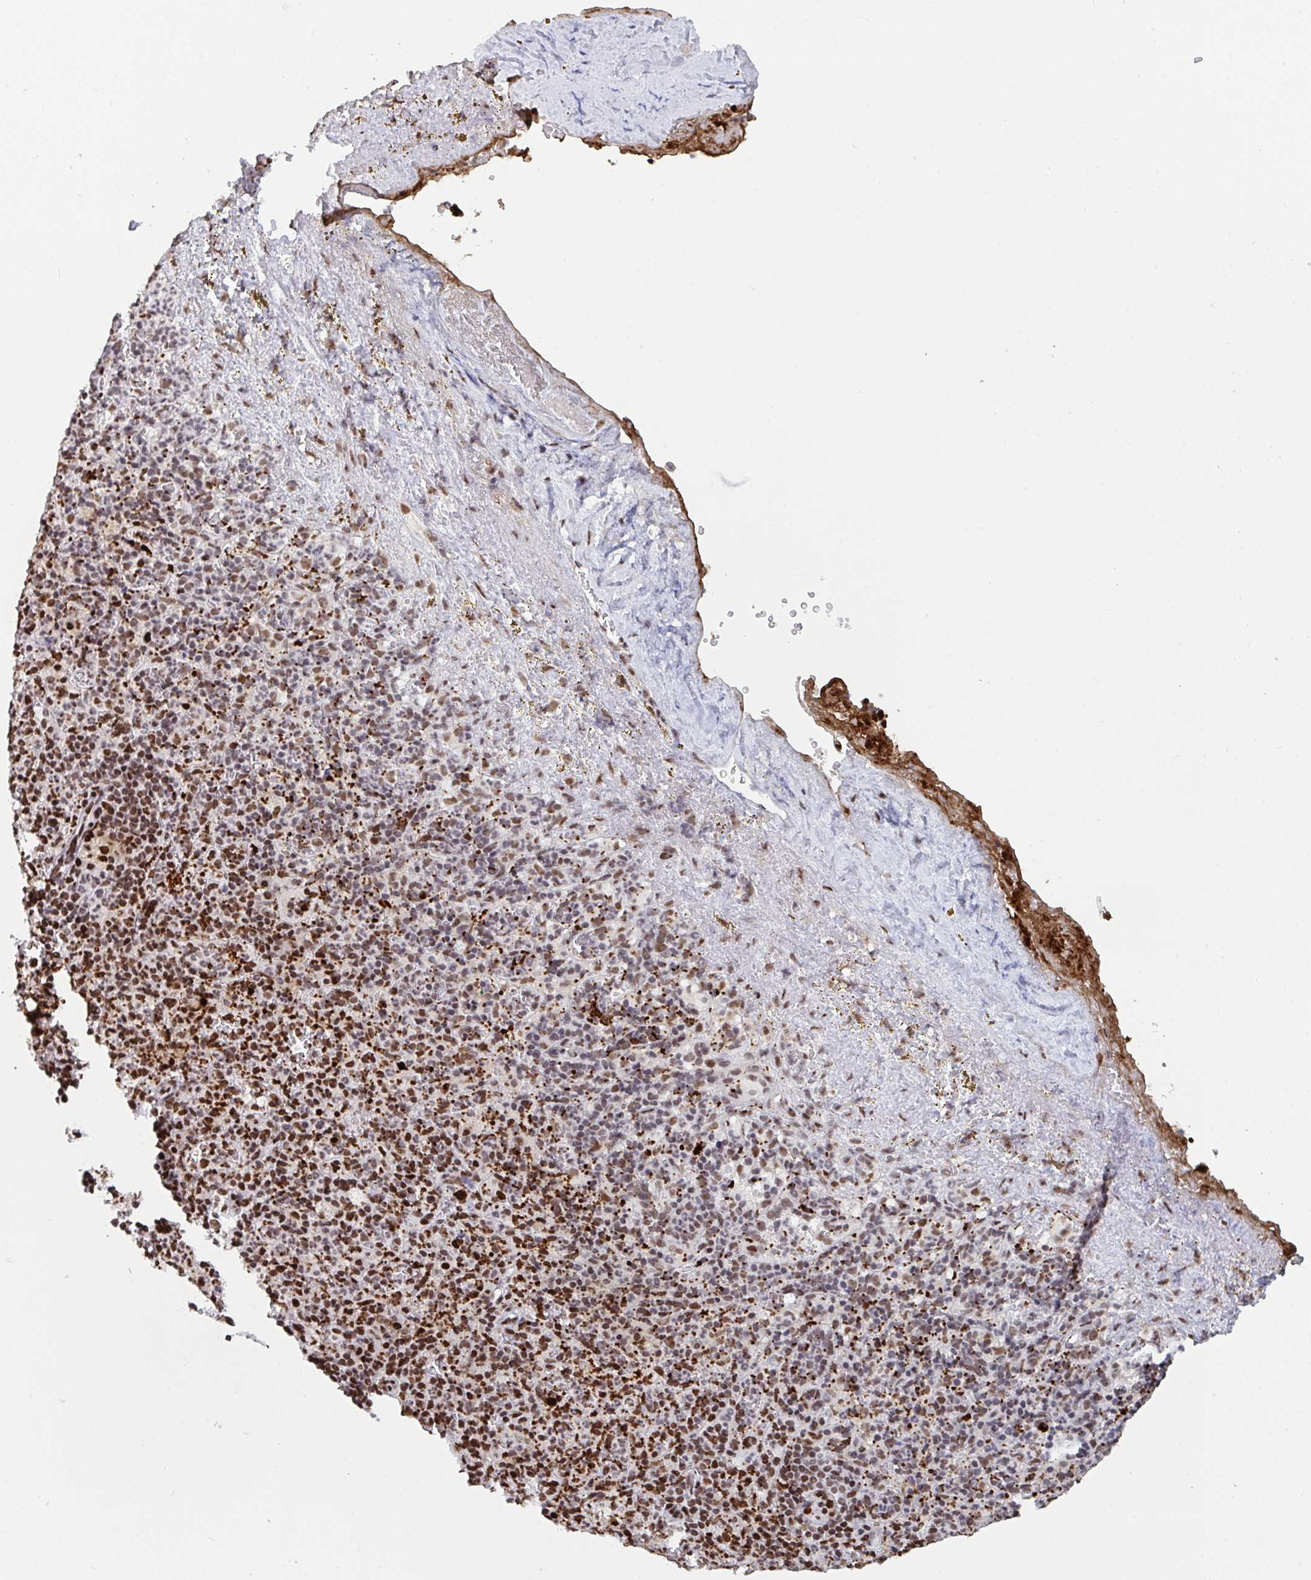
{"staining": {"intensity": "strong", "quantity": ">75%", "location": "nuclear"}, "tissue": "spleen", "cell_type": "Cells in red pulp", "image_type": "normal", "snomed": [{"axis": "morphology", "description": "Normal tissue, NOS"}, {"axis": "topography", "description": "Spleen"}], "caption": "Immunohistochemical staining of unremarkable spleen exhibits >75% levels of strong nuclear protein positivity in about >75% of cells in red pulp. The staining was performed using DAB to visualize the protein expression in brown, while the nuclei were stained in blue with hematoxylin (Magnification: 20x).", "gene": "ZNF607", "patient": {"sex": "female", "age": 74}}